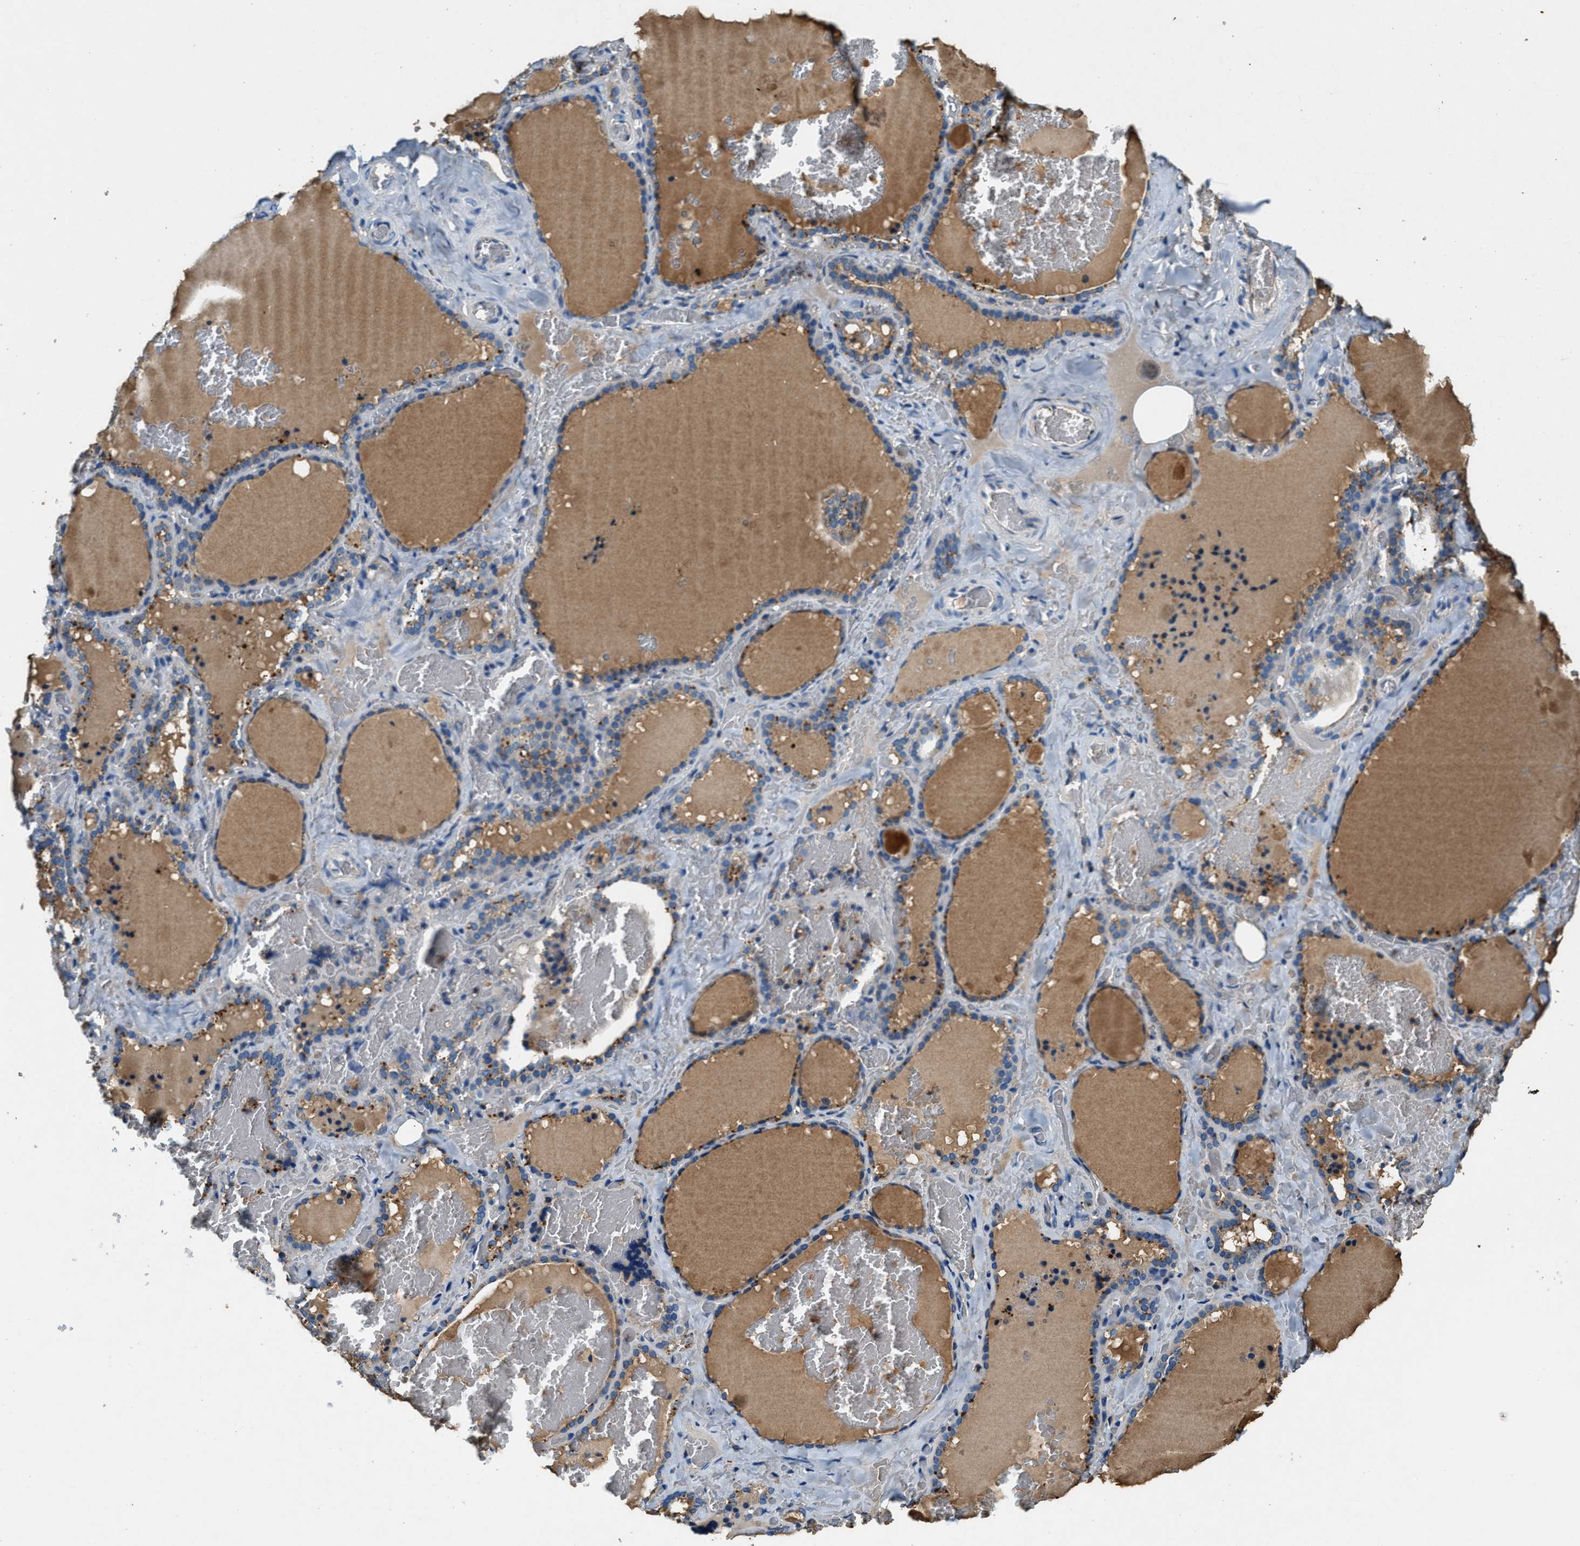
{"staining": {"intensity": "strong", "quantity": ">75%", "location": "cytoplasmic/membranous"}, "tissue": "thyroid gland", "cell_type": "Glandular cells", "image_type": "normal", "snomed": [{"axis": "morphology", "description": "Normal tissue, NOS"}, {"axis": "topography", "description": "Thyroid gland"}], "caption": "Glandular cells reveal strong cytoplasmic/membranous staining in approximately >75% of cells in benign thyroid gland. (Brightfield microscopy of DAB IHC at high magnification).", "gene": "BLOC1S1", "patient": {"sex": "female", "age": 22}}